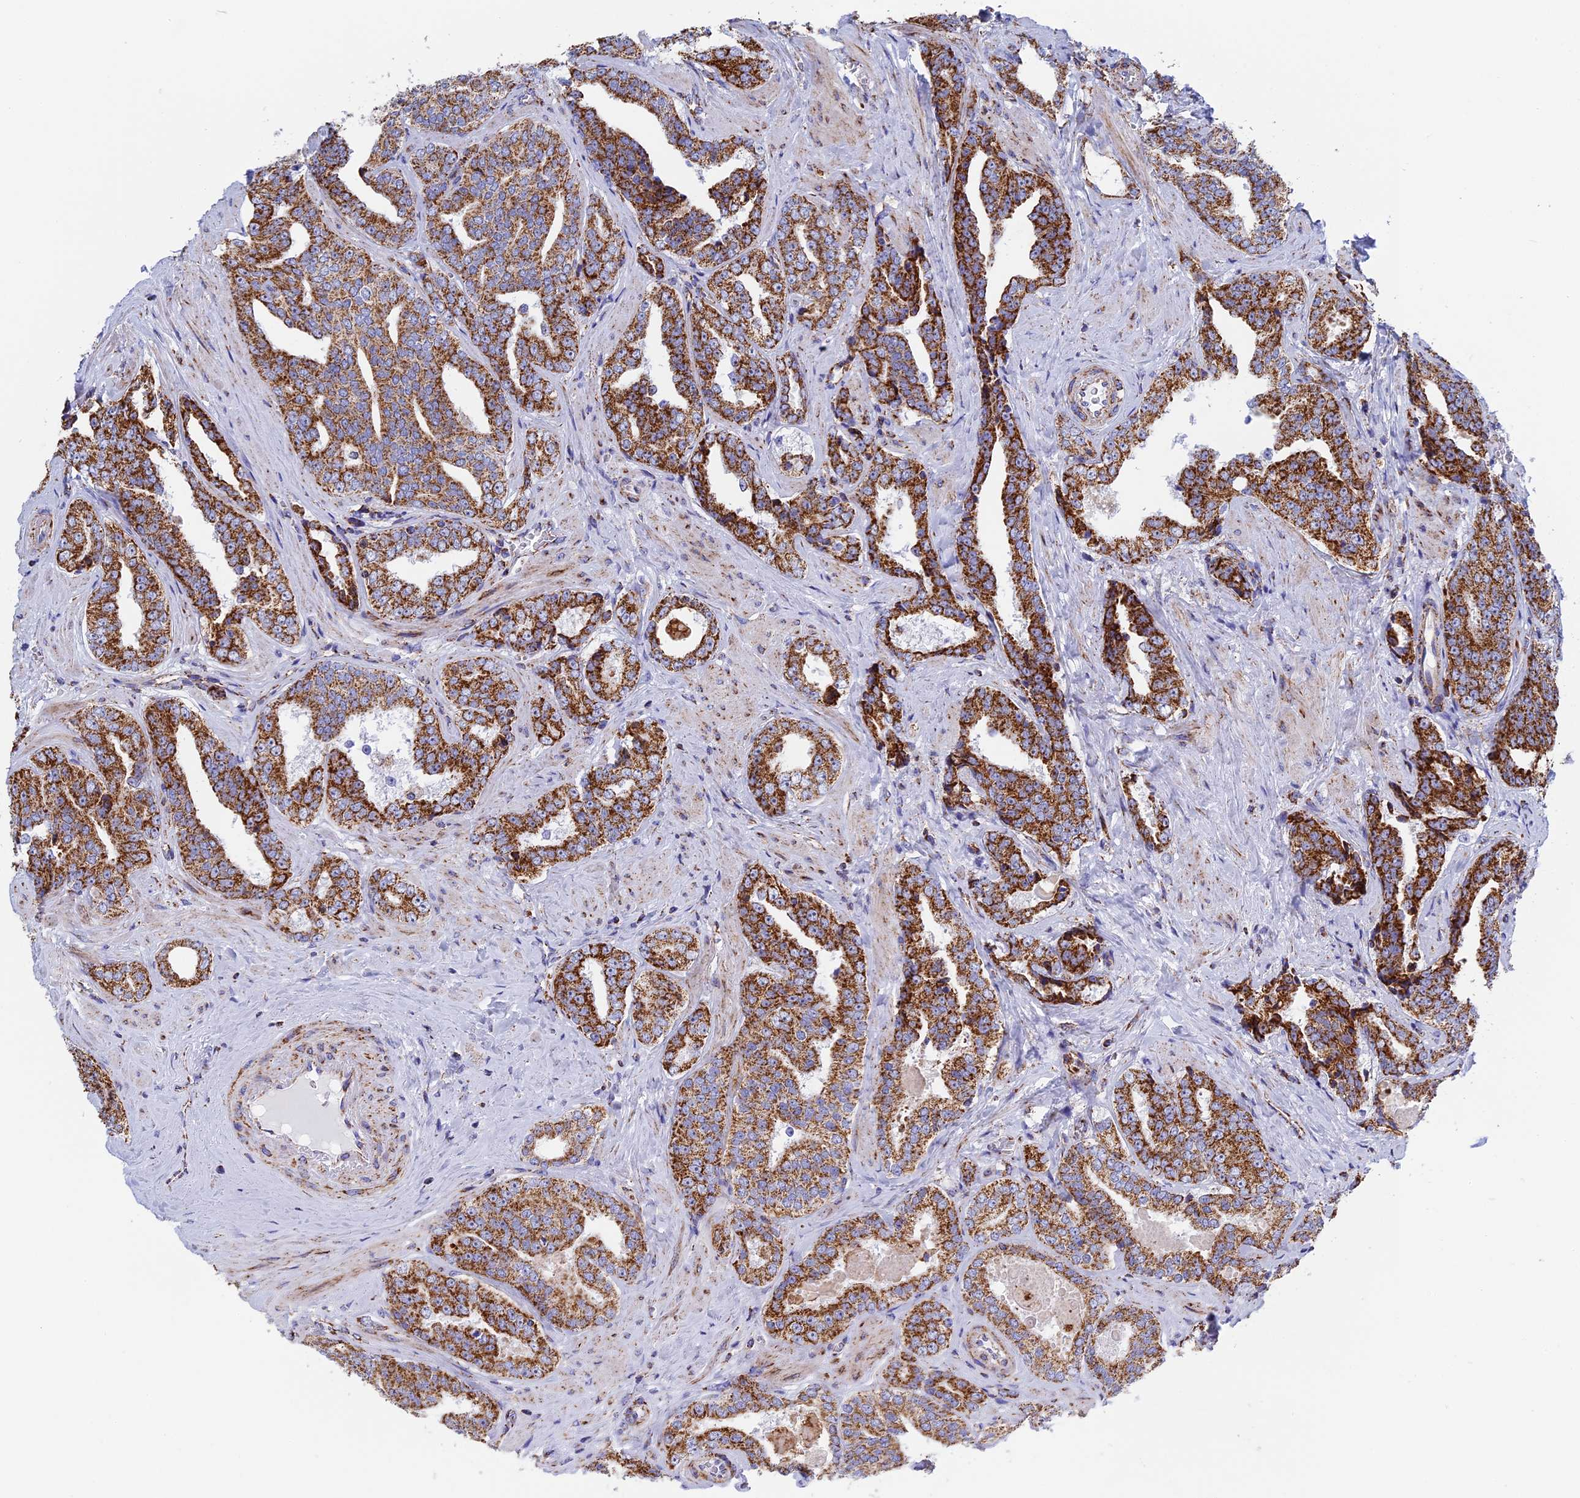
{"staining": {"intensity": "strong", "quantity": ">75%", "location": "cytoplasmic/membranous"}, "tissue": "prostate cancer", "cell_type": "Tumor cells", "image_type": "cancer", "snomed": [{"axis": "morphology", "description": "Adenocarcinoma, High grade"}, {"axis": "topography", "description": "Prostate"}], "caption": "Protein expression analysis of human prostate adenocarcinoma (high-grade) reveals strong cytoplasmic/membranous expression in about >75% of tumor cells.", "gene": "NDUFA5", "patient": {"sex": "male", "age": 67}}